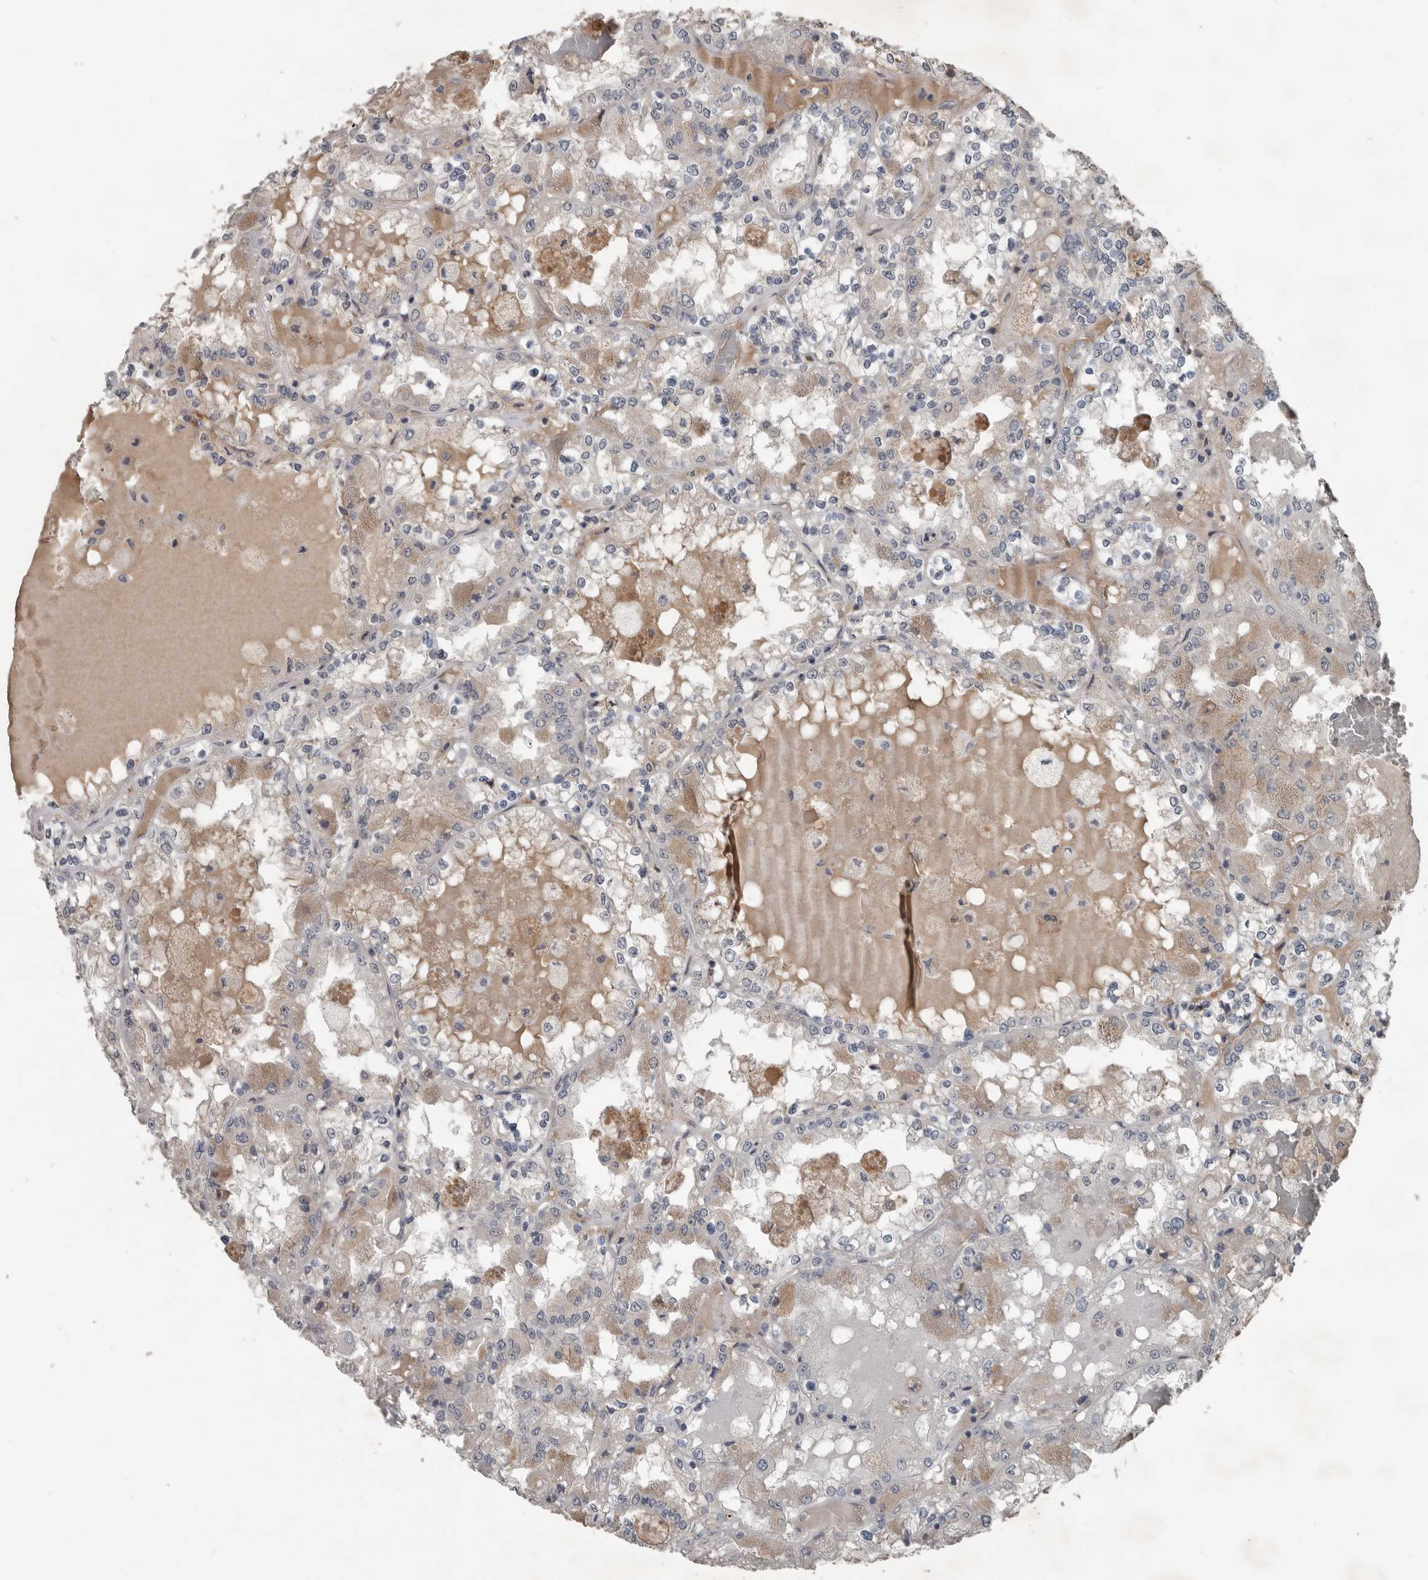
{"staining": {"intensity": "weak", "quantity": "<25%", "location": "cytoplasmic/membranous"}, "tissue": "renal cancer", "cell_type": "Tumor cells", "image_type": "cancer", "snomed": [{"axis": "morphology", "description": "Adenocarcinoma, NOS"}, {"axis": "topography", "description": "Kidney"}], "caption": "Tumor cells are negative for protein expression in human renal adenocarcinoma.", "gene": "C1orf216", "patient": {"sex": "female", "age": 56}}